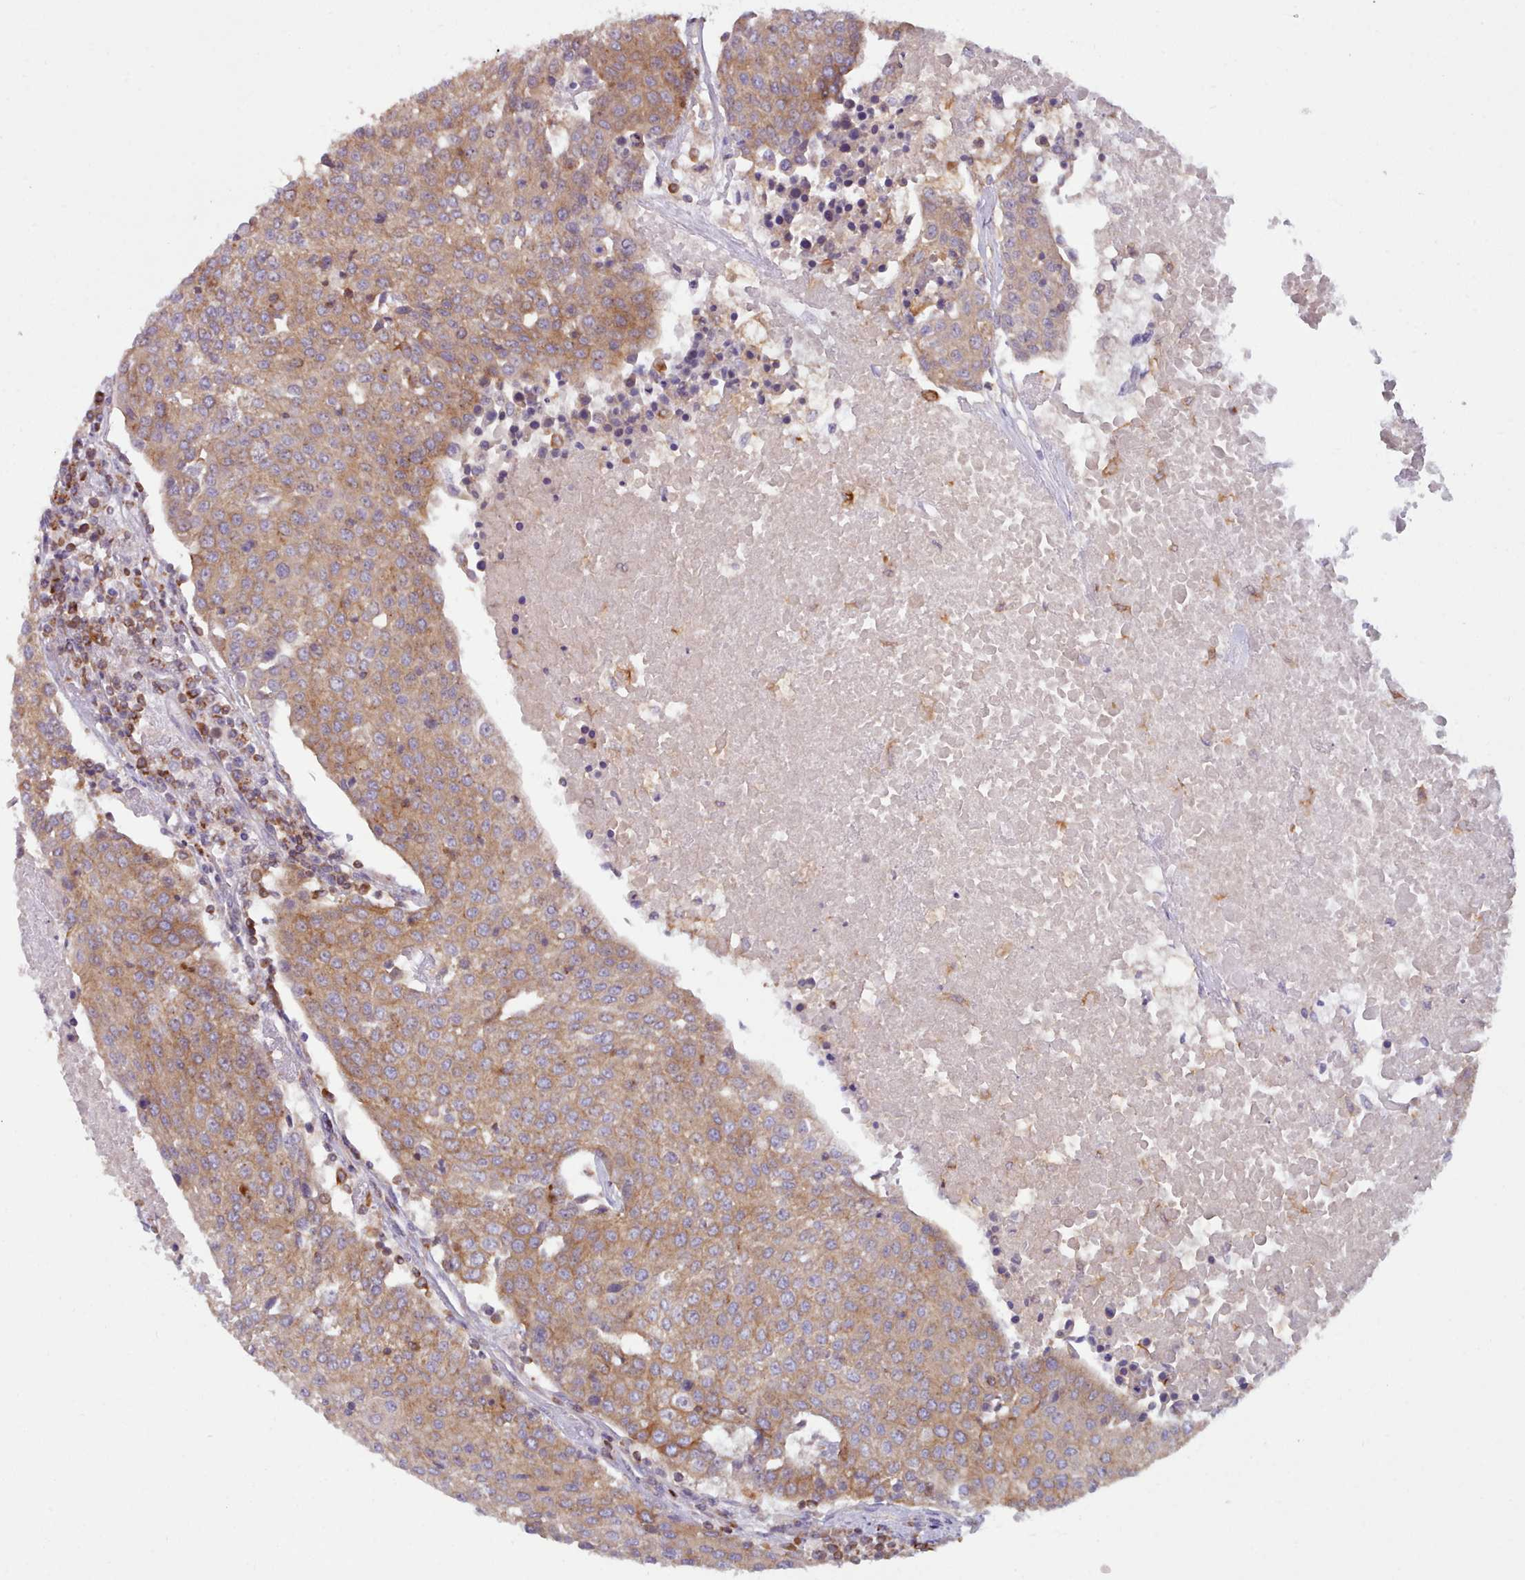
{"staining": {"intensity": "moderate", "quantity": ">75%", "location": "cytoplasmic/membranous"}, "tissue": "urothelial cancer", "cell_type": "Tumor cells", "image_type": "cancer", "snomed": [{"axis": "morphology", "description": "Urothelial carcinoma, High grade"}, {"axis": "topography", "description": "Urinary bladder"}], "caption": "The image reveals staining of urothelial cancer, revealing moderate cytoplasmic/membranous protein staining (brown color) within tumor cells.", "gene": "CRYBG1", "patient": {"sex": "female", "age": 85}}